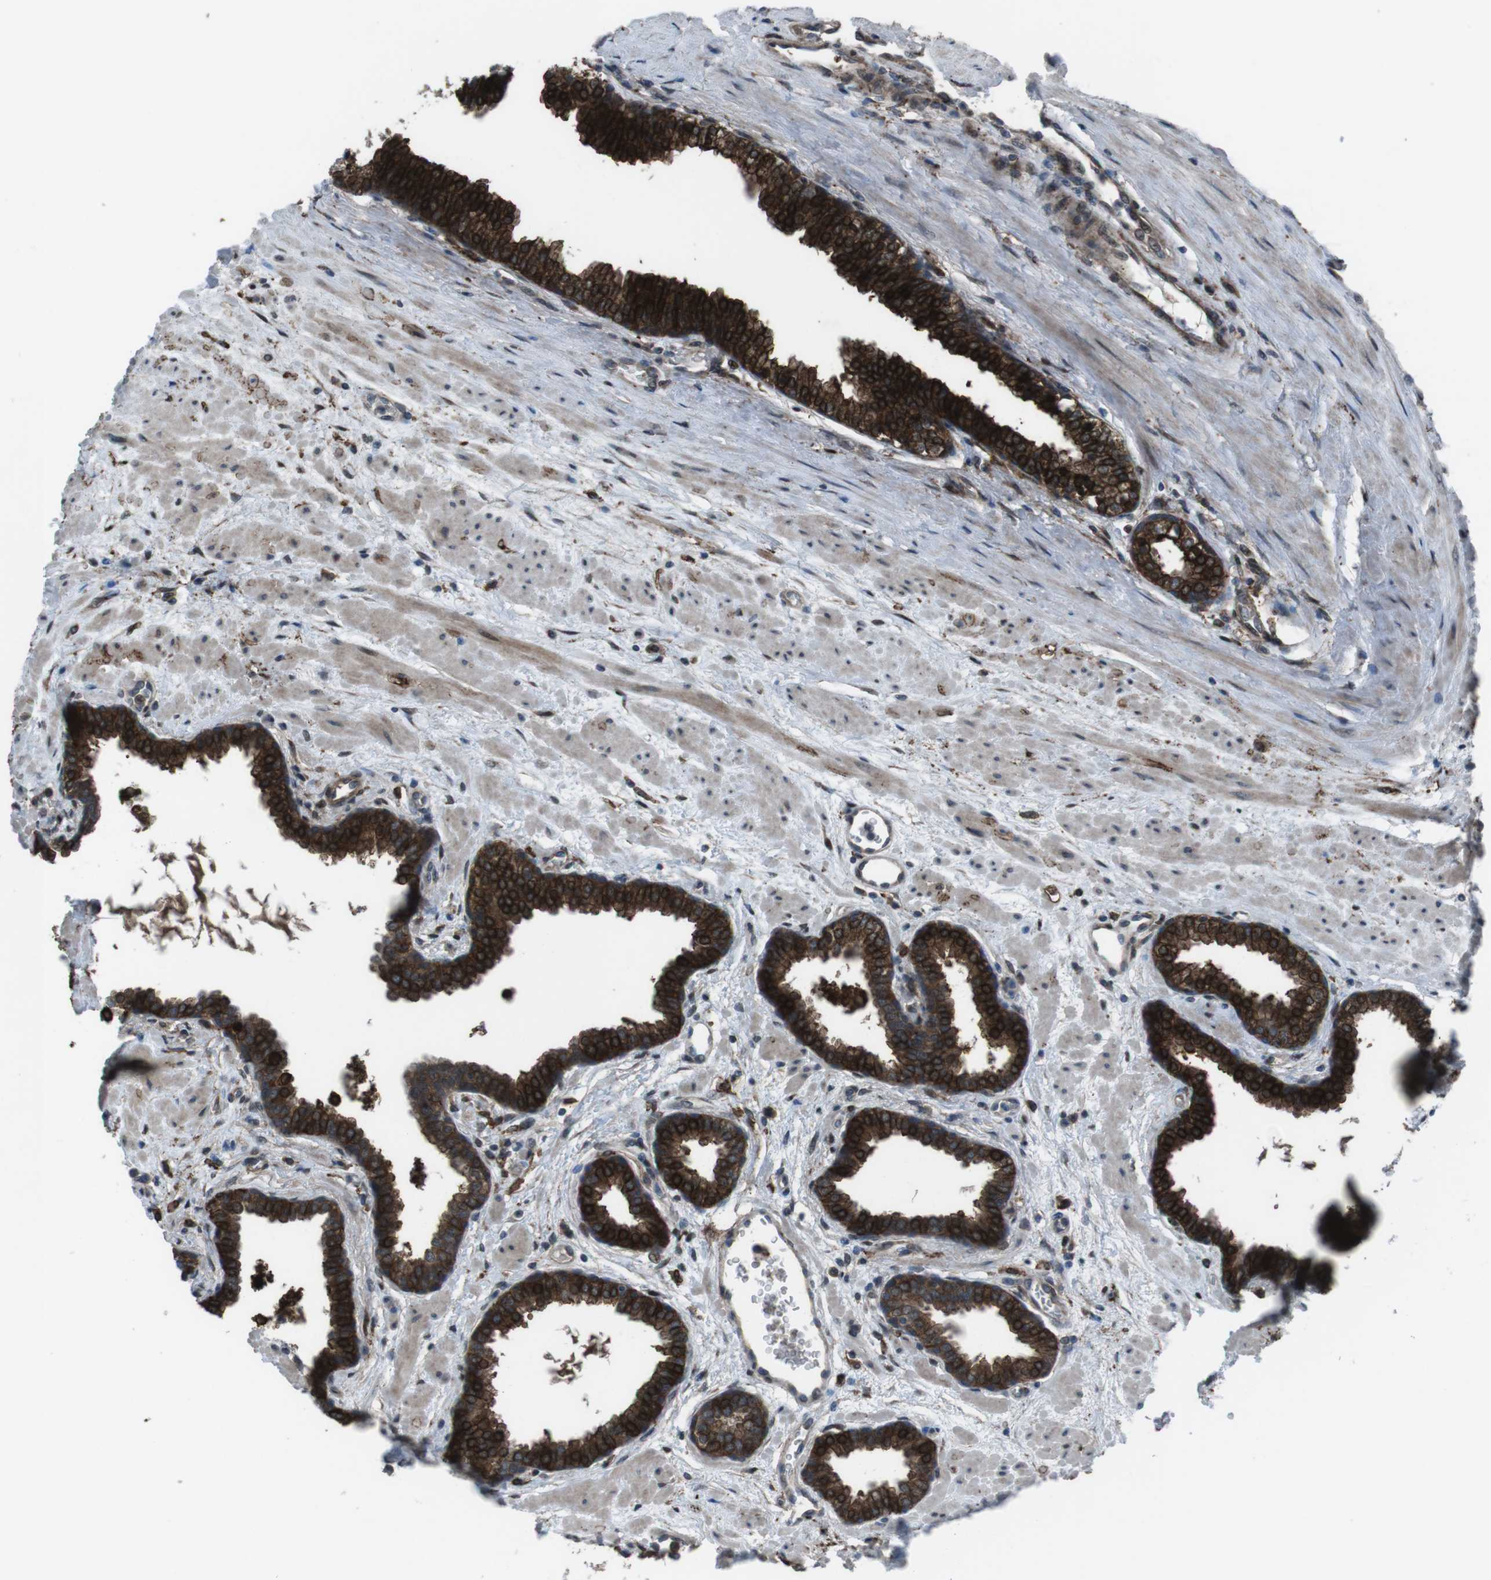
{"staining": {"intensity": "strong", "quantity": ">75%", "location": "cytoplasmic/membranous"}, "tissue": "prostate", "cell_type": "Glandular cells", "image_type": "normal", "snomed": [{"axis": "morphology", "description": "Normal tissue, NOS"}, {"axis": "topography", "description": "Prostate"}], "caption": "This image displays immunohistochemistry (IHC) staining of unremarkable prostate, with high strong cytoplasmic/membranous expression in about >75% of glandular cells.", "gene": "GDF10", "patient": {"sex": "male", "age": 51}}